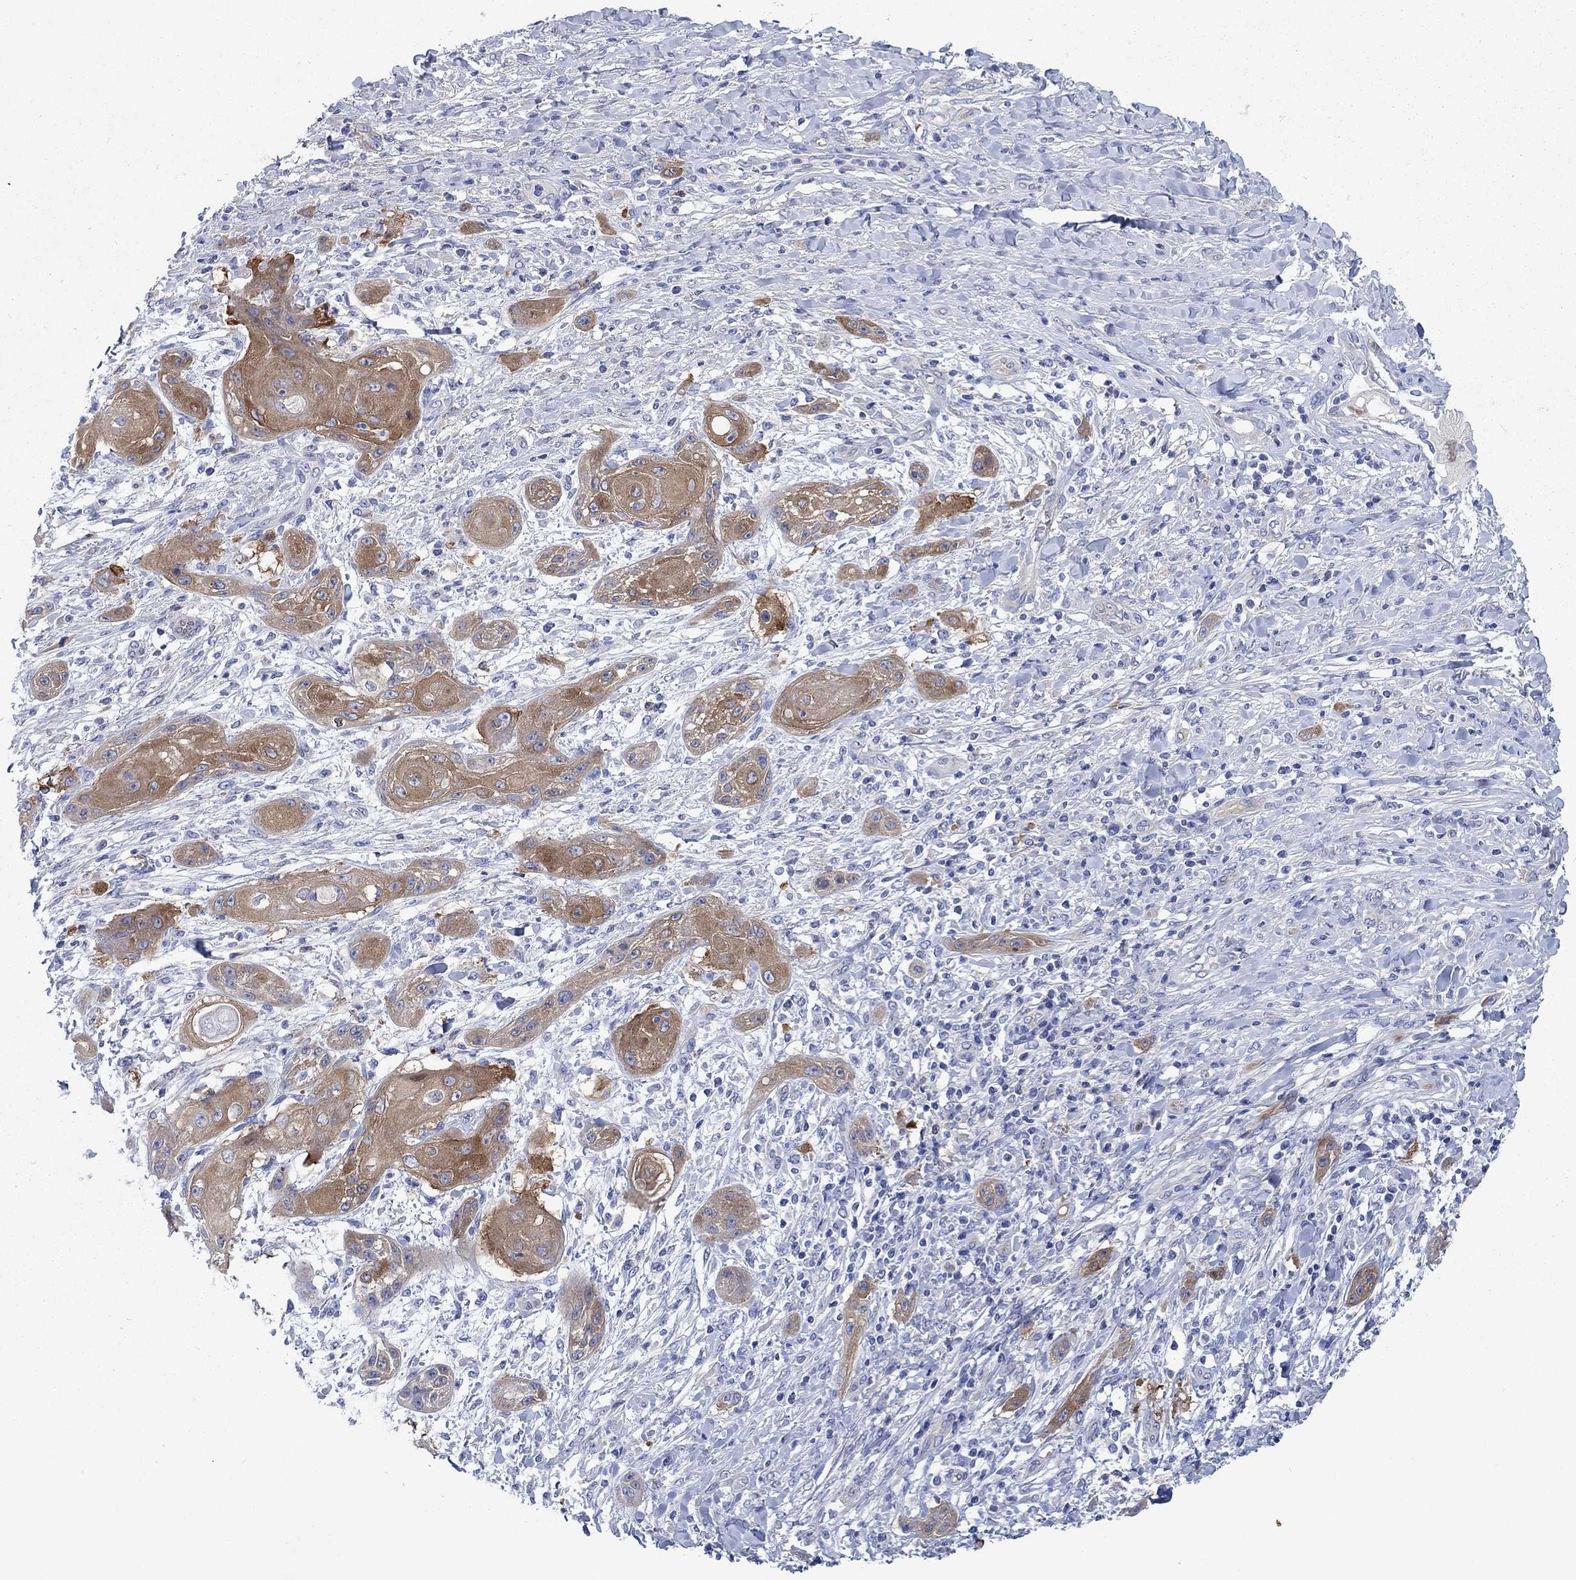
{"staining": {"intensity": "moderate", "quantity": ">75%", "location": "cytoplasmic/membranous"}, "tissue": "skin cancer", "cell_type": "Tumor cells", "image_type": "cancer", "snomed": [{"axis": "morphology", "description": "Squamous cell carcinoma, NOS"}, {"axis": "topography", "description": "Skin"}], "caption": "Tumor cells show moderate cytoplasmic/membranous positivity in approximately >75% of cells in skin squamous cell carcinoma.", "gene": "TRIM16", "patient": {"sex": "male", "age": 62}}